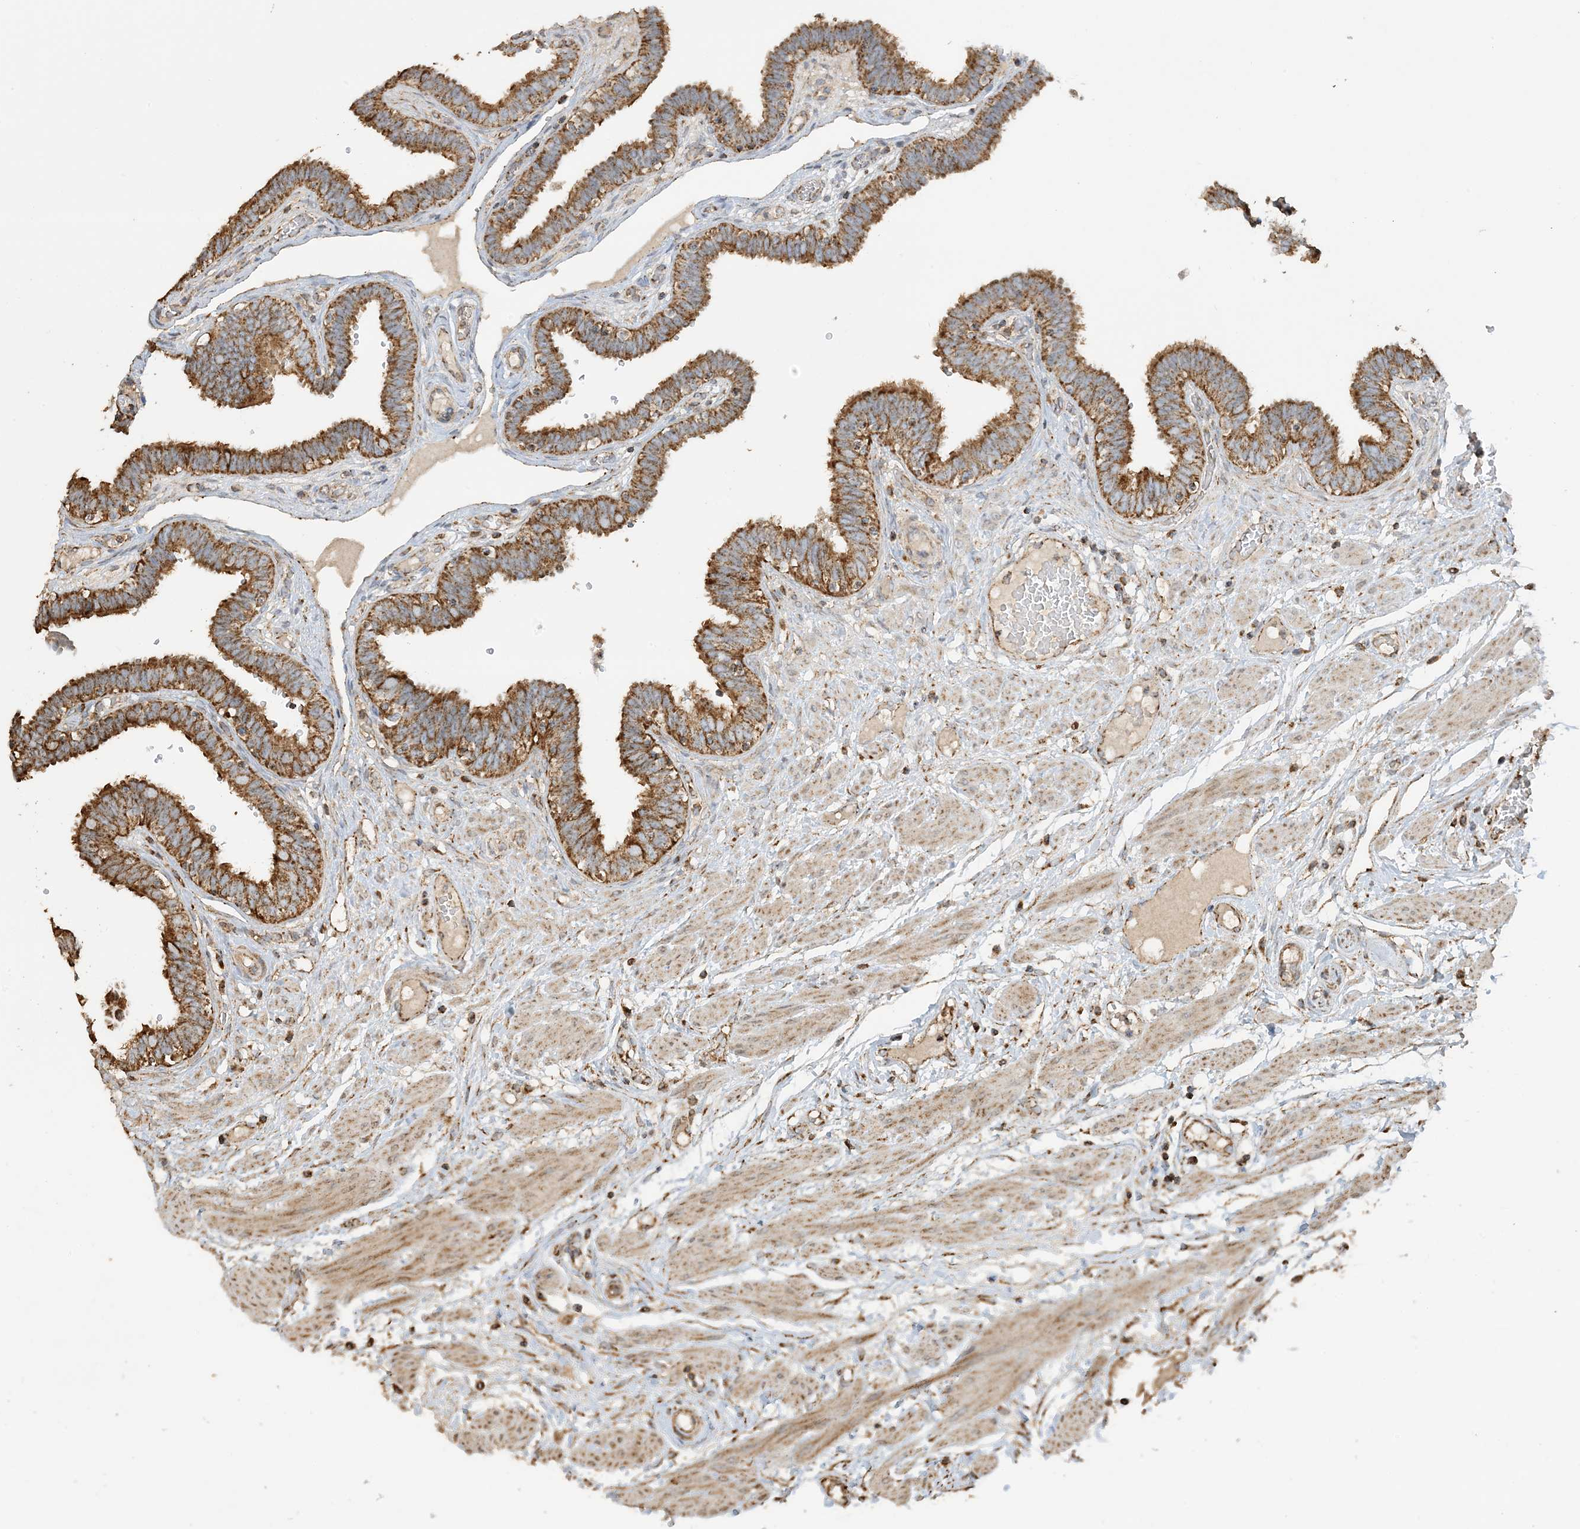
{"staining": {"intensity": "strong", "quantity": ">75%", "location": "cytoplasmic/membranous"}, "tissue": "fallopian tube", "cell_type": "Glandular cells", "image_type": "normal", "snomed": [{"axis": "morphology", "description": "Normal tissue, NOS"}, {"axis": "topography", "description": "Fallopian tube"}, {"axis": "topography", "description": "Placenta"}], "caption": "Protein expression analysis of normal fallopian tube exhibits strong cytoplasmic/membranous staining in about >75% of glandular cells.", "gene": "AGA", "patient": {"sex": "female", "age": 32}}